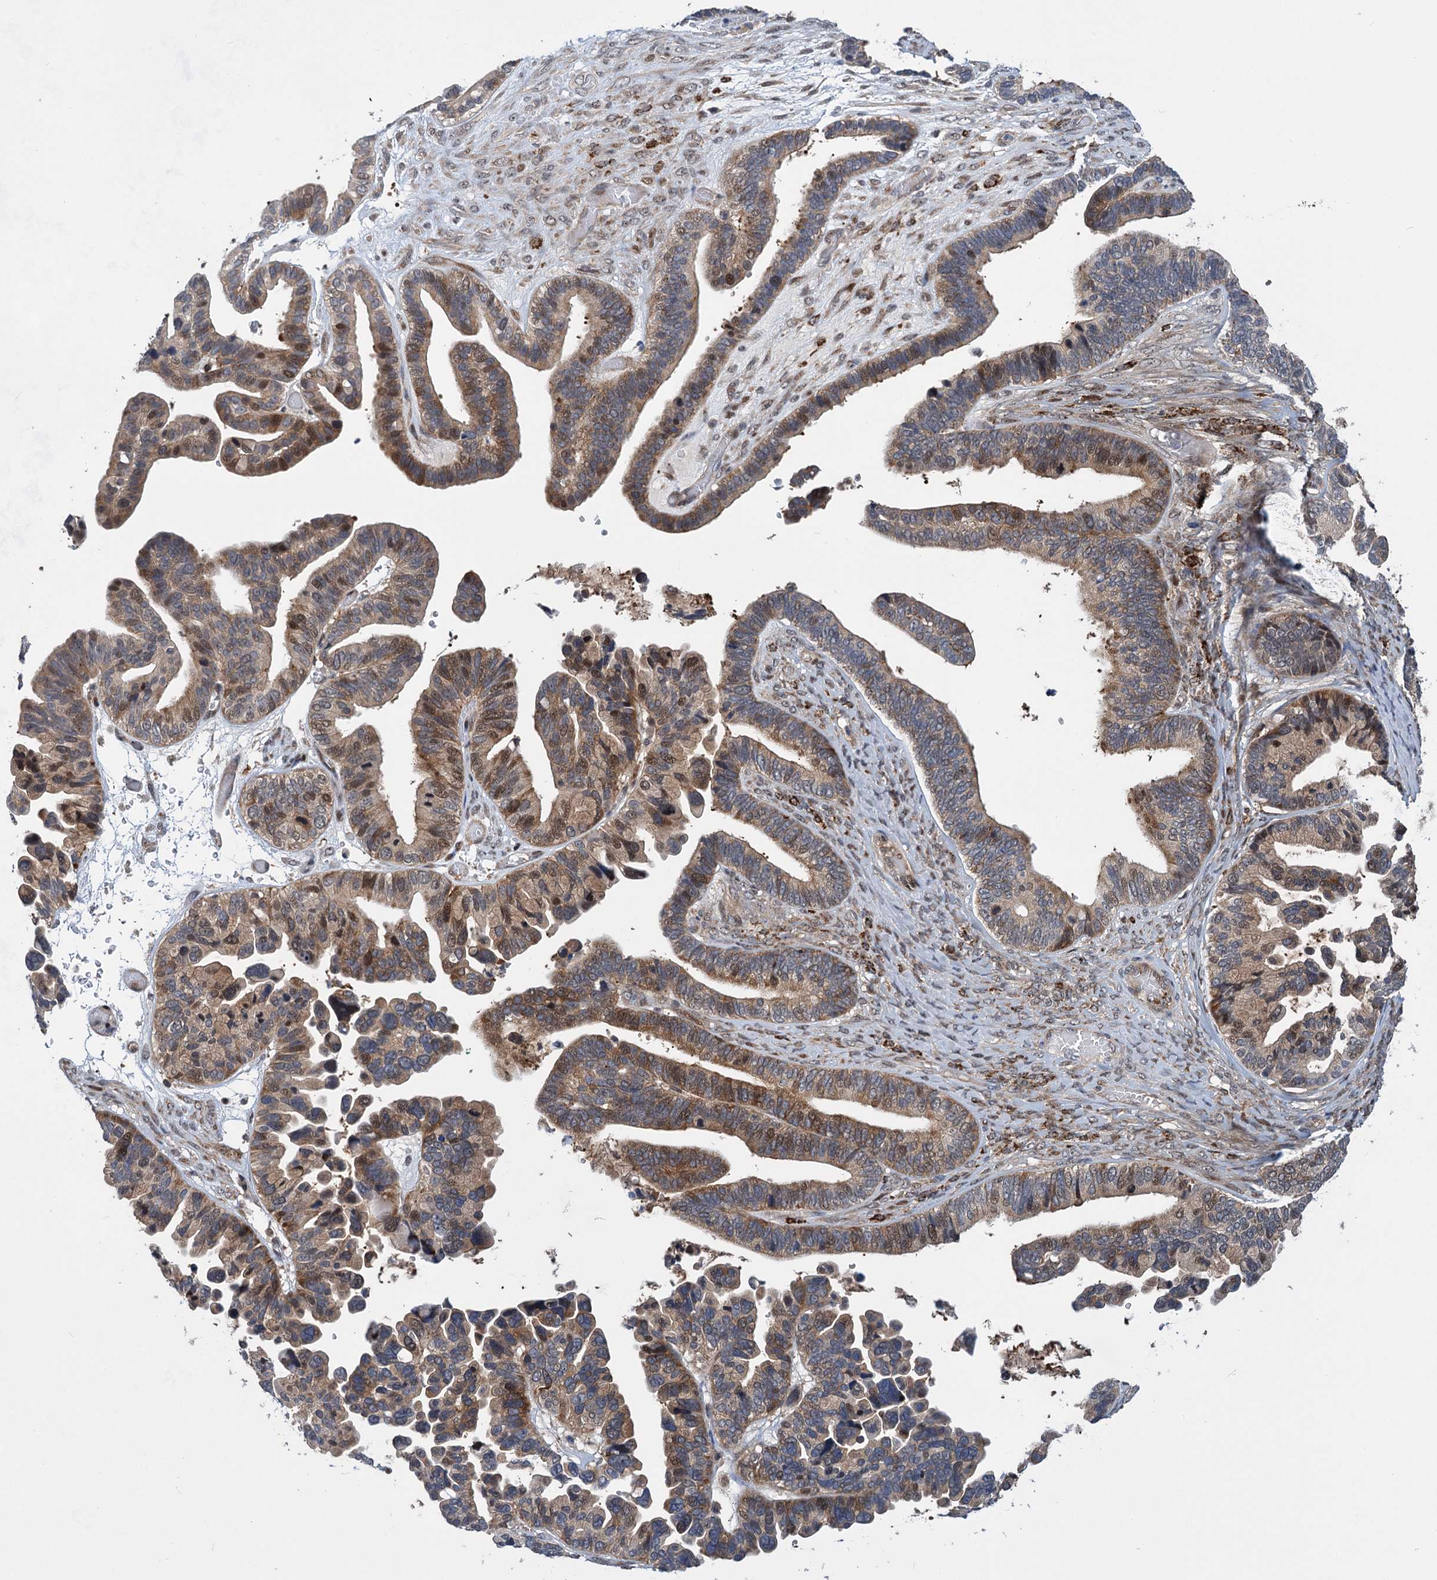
{"staining": {"intensity": "moderate", "quantity": ">75%", "location": "cytoplasmic/membranous,nuclear"}, "tissue": "ovarian cancer", "cell_type": "Tumor cells", "image_type": "cancer", "snomed": [{"axis": "morphology", "description": "Cystadenocarcinoma, serous, NOS"}, {"axis": "topography", "description": "Ovary"}], "caption": "Human serous cystadenocarcinoma (ovarian) stained for a protein (brown) reveals moderate cytoplasmic/membranous and nuclear positive staining in approximately >75% of tumor cells.", "gene": "GPBP1", "patient": {"sex": "female", "age": 56}}